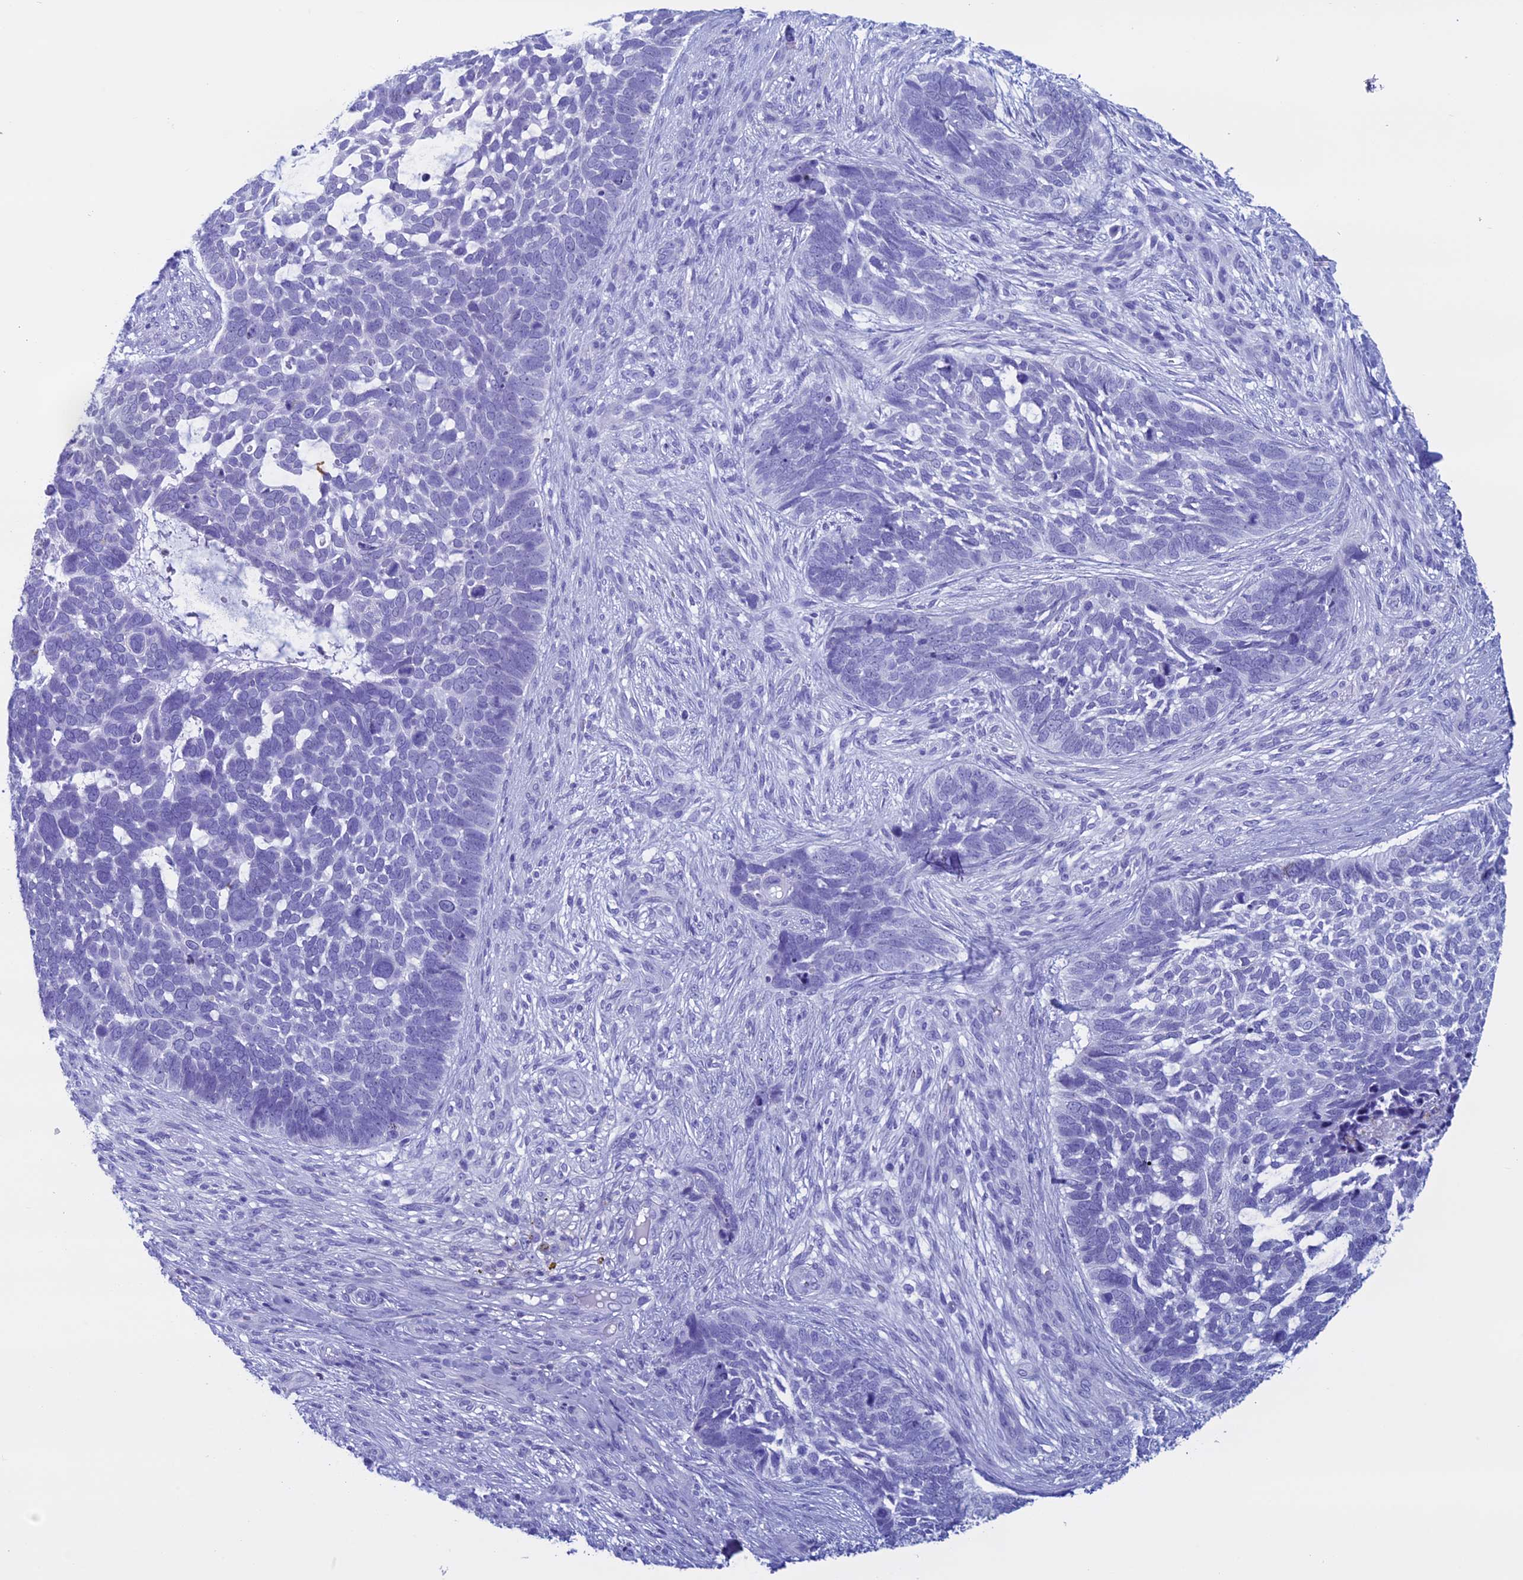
{"staining": {"intensity": "negative", "quantity": "none", "location": "none"}, "tissue": "skin cancer", "cell_type": "Tumor cells", "image_type": "cancer", "snomed": [{"axis": "morphology", "description": "Basal cell carcinoma"}, {"axis": "topography", "description": "Skin"}], "caption": "DAB immunohistochemical staining of skin cancer (basal cell carcinoma) displays no significant staining in tumor cells.", "gene": "FAM169A", "patient": {"sex": "male", "age": 88}}